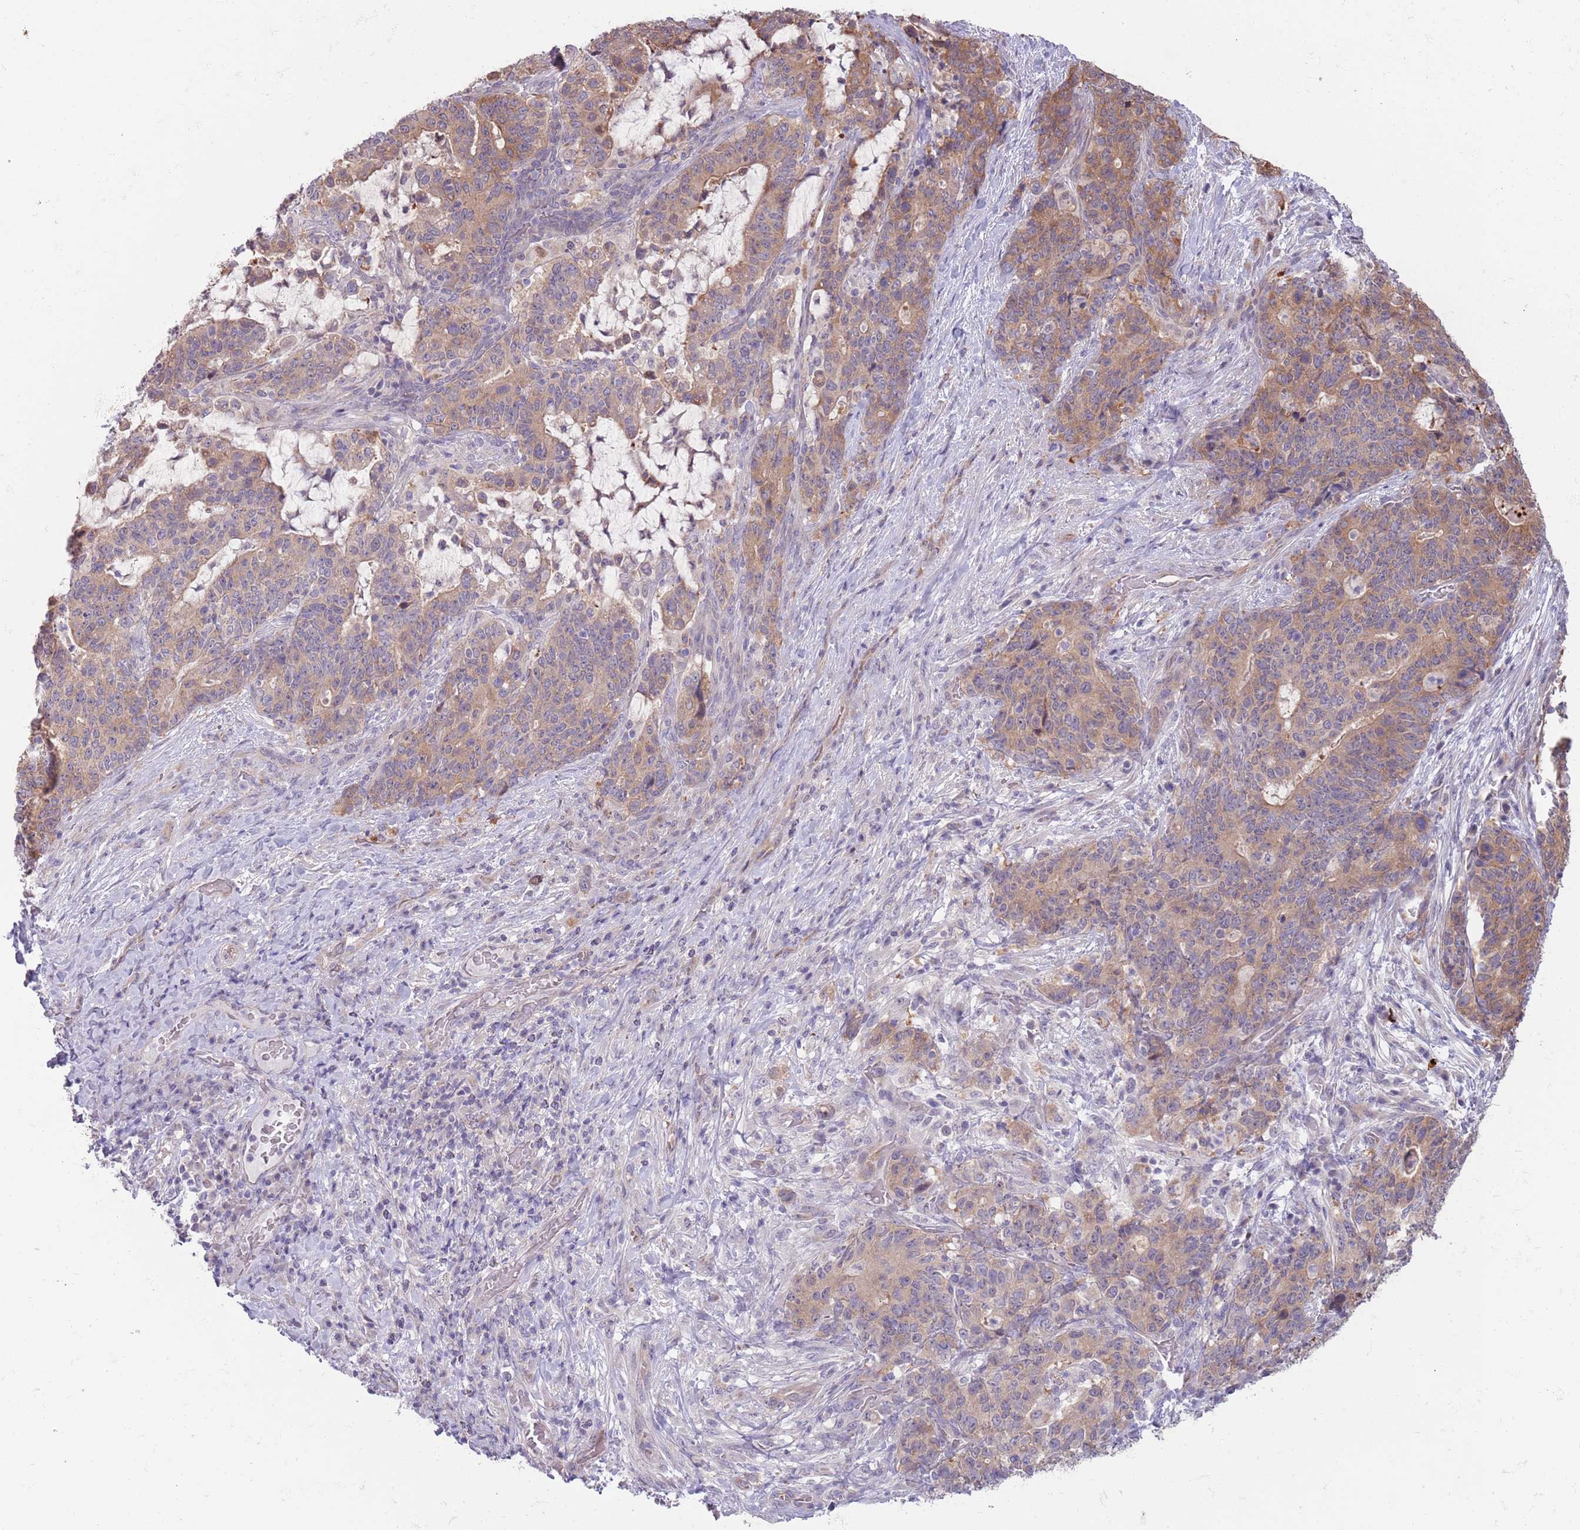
{"staining": {"intensity": "moderate", "quantity": "25%-75%", "location": "cytoplasmic/membranous"}, "tissue": "stomach cancer", "cell_type": "Tumor cells", "image_type": "cancer", "snomed": [{"axis": "morphology", "description": "Normal tissue, NOS"}, {"axis": "morphology", "description": "Adenocarcinoma, NOS"}, {"axis": "topography", "description": "Stomach"}], "caption": "Immunohistochemistry (IHC) (DAB (3,3'-diaminobenzidine)) staining of human stomach cancer reveals moderate cytoplasmic/membranous protein expression in about 25%-75% of tumor cells. The protein is stained brown, and the nuclei are stained in blue (DAB IHC with brightfield microscopy, high magnification).", "gene": "LDHD", "patient": {"sex": "female", "age": 64}}